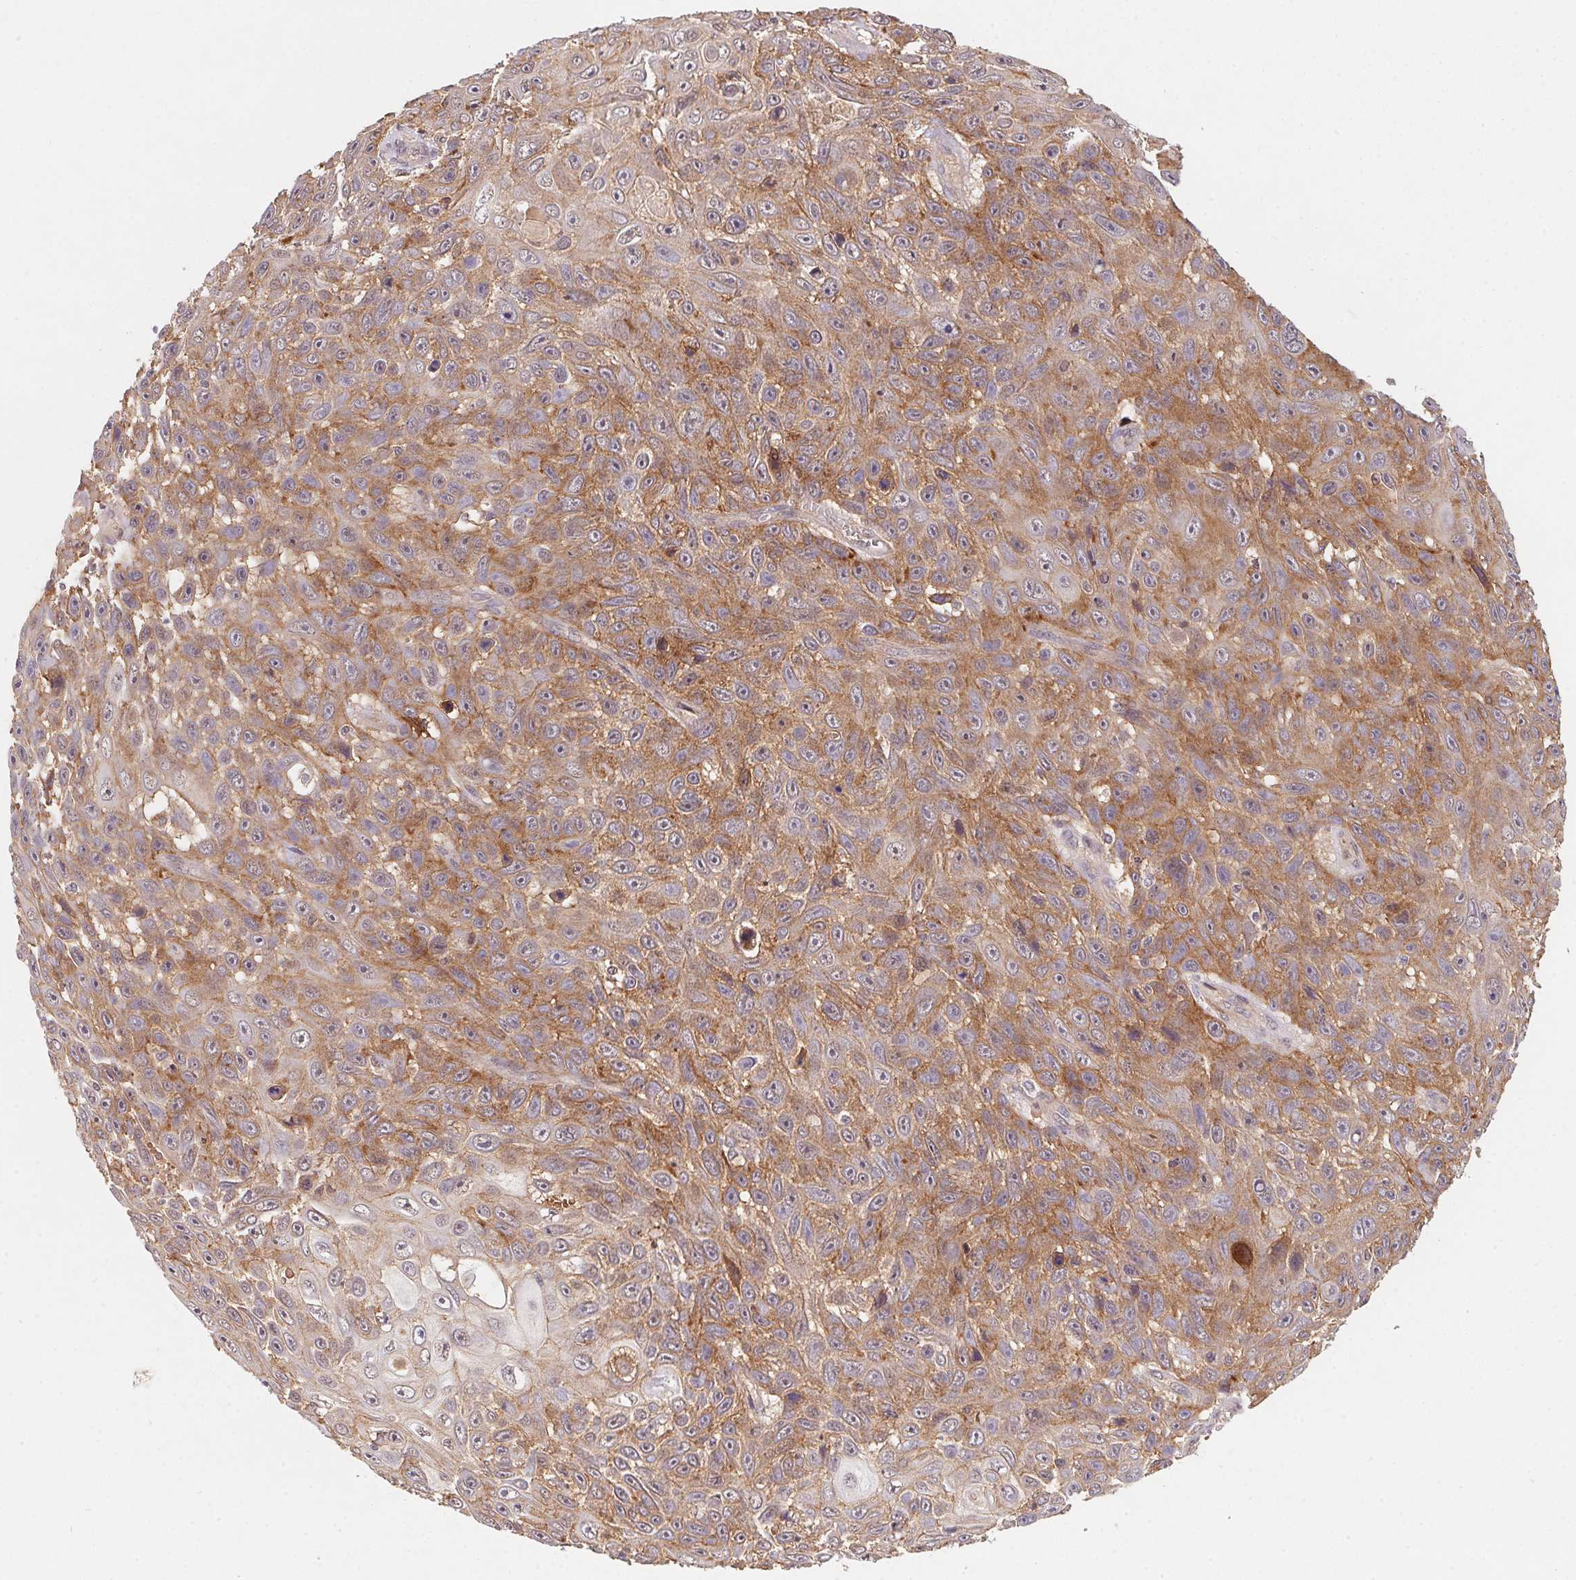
{"staining": {"intensity": "moderate", "quantity": "25%-75%", "location": "cytoplasmic/membranous"}, "tissue": "skin cancer", "cell_type": "Tumor cells", "image_type": "cancer", "snomed": [{"axis": "morphology", "description": "Squamous cell carcinoma, NOS"}, {"axis": "topography", "description": "Skin"}], "caption": "Skin squamous cell carcinoma tissue reveals moderate cytoplasmic/membranous positivity in approximately 25%-75% of tumor cells, visualized by immunohistochemistry.", "gene": "SLC52A2", "patient": {"sex": "male", "age": 82}}